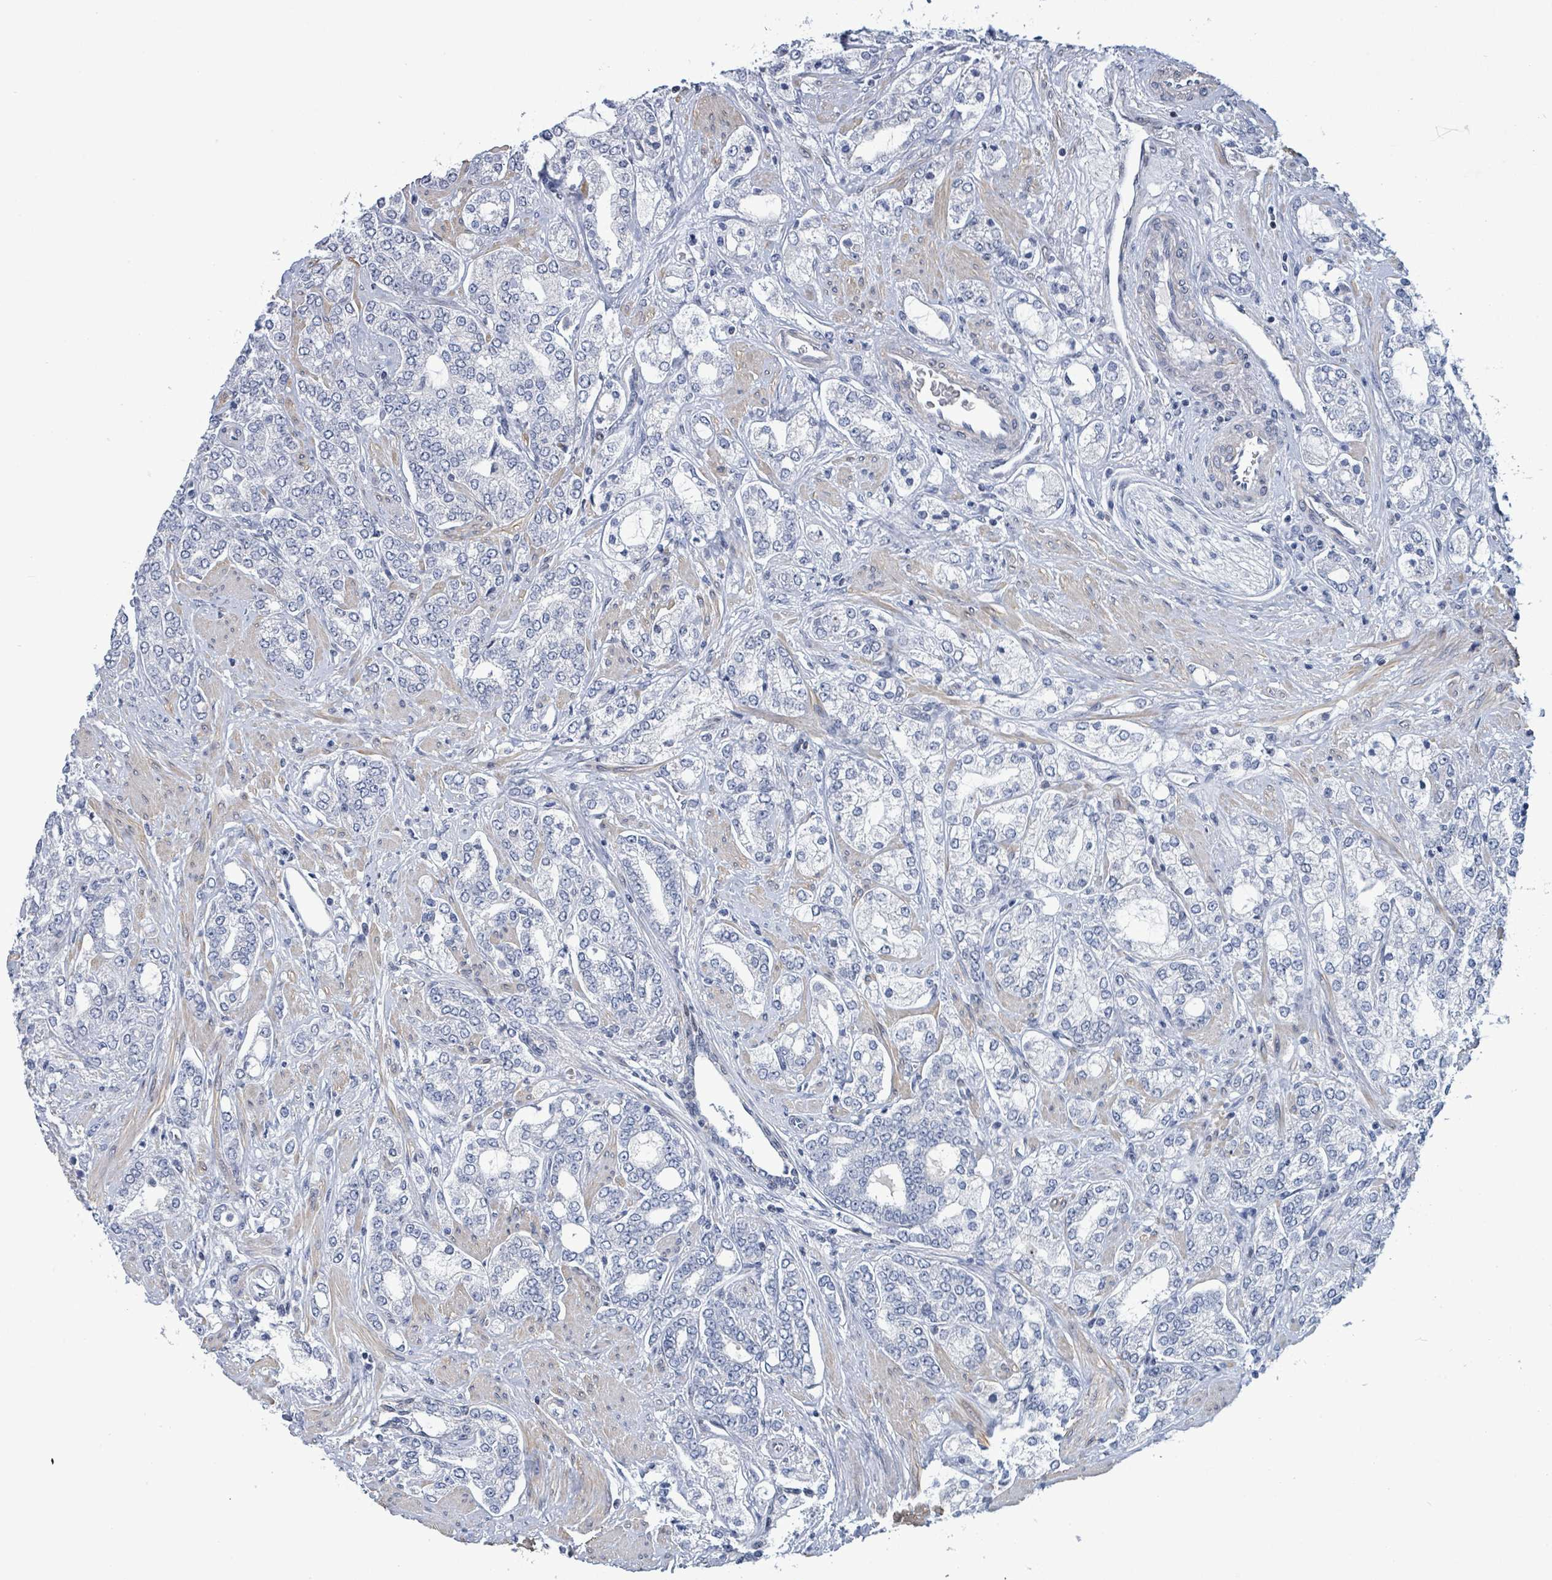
{"staining": {"intensity": "negative", "quantity": "none", "location": "none"}, "tissue": "prostate cancer", "cell_type": "Tumor cells", "image_type": "cancer", "snomed": [{"axis": "morphology", "description": "Adenocarcinoma, High grade"}, {"axis": "topography", "description": "Prostate"}], "caption": "Prostate high-grade adenocarcinoma was stained to show a protein in brown. There is no significant positivity in tumor cells.", "gene": "NTN3", "patient": {"sex": "male", "age": 64}}